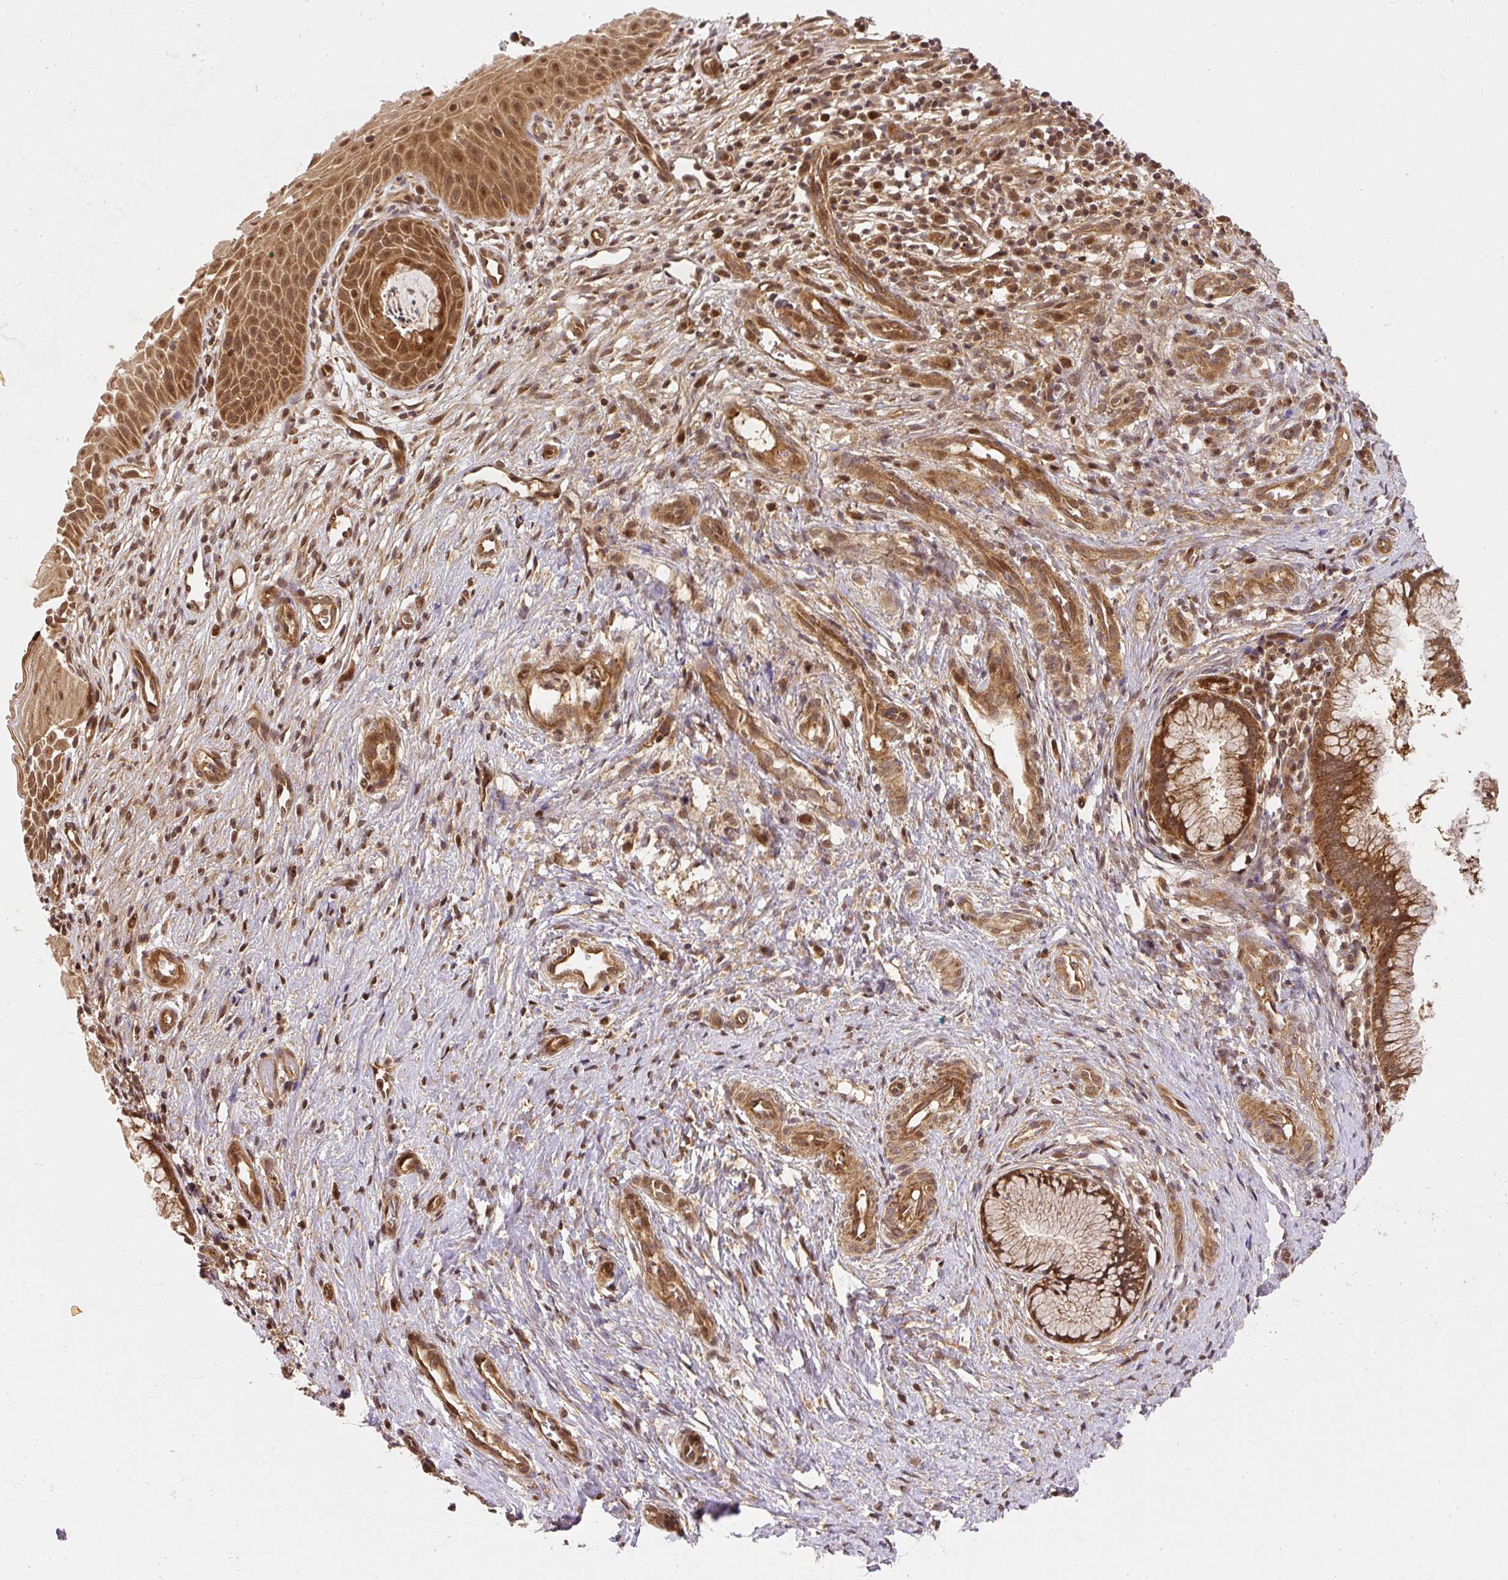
{"staining": {"intensity": "moderate", "quantity": ">75%", "location": "cytoplasmic/membranous,nuclear"}, "tissue": "cervix", "cell_type": "Glandular cells", "image_type": "normal", "snomed": [{"axis": "morphology", "description": "Normal tissue, NOS"}, {"axis": "topography", "description": "Cervix"}], "caption": "Immunohistochemical staining of normal human cervix exhibits >75% levels of moderate cytoplasmic/membranous,nuclear protein positivity in approximately >75% of glandular cells. (Brightfield microscopy of DAB IHC at high magnification).", "gene": "PSMD1", "patient": {"sex": "female", "age": 36}}